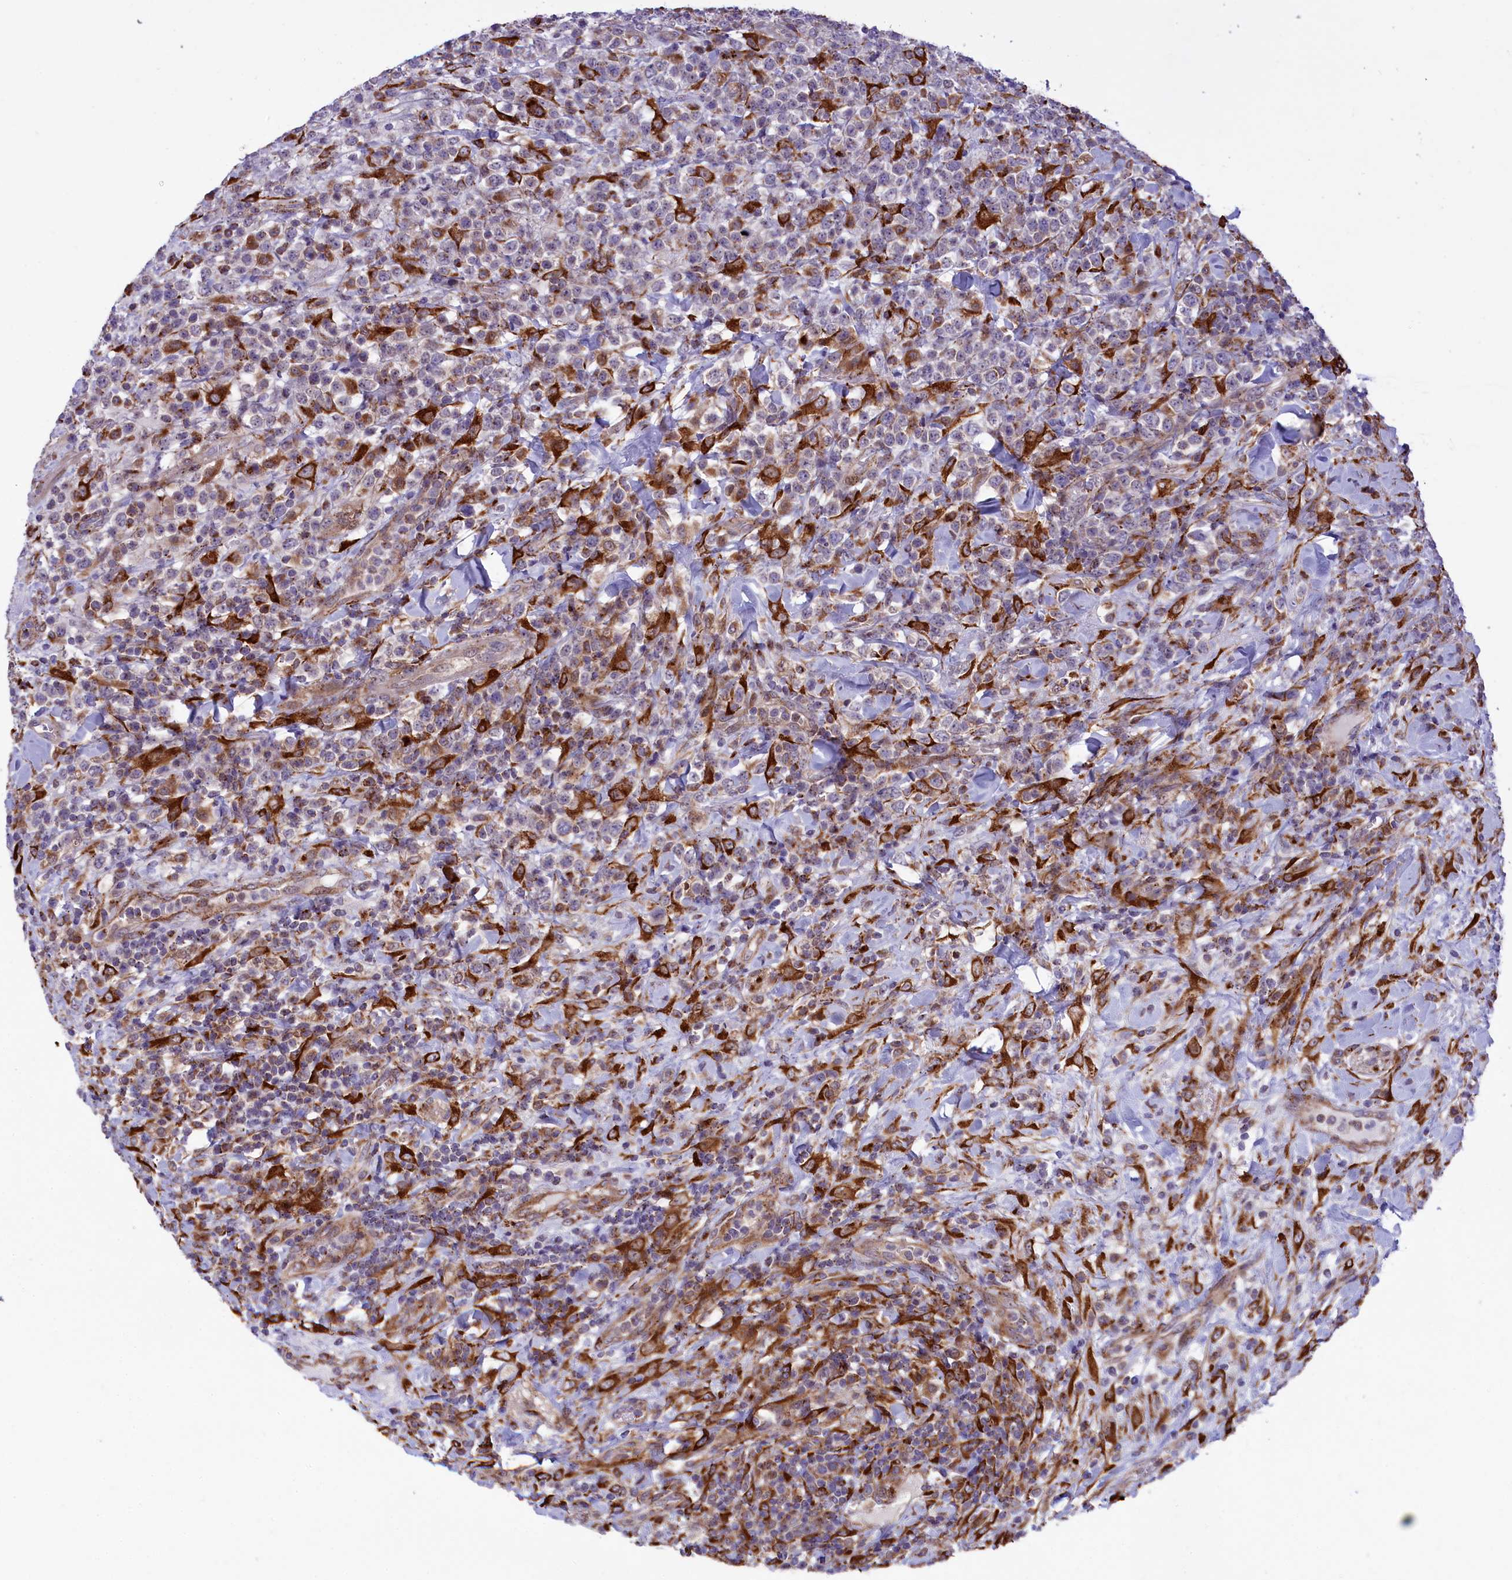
{"staining": {"intensity": "strong", "quantity": "<25%", "location": "cytoplasmic/membranous"}, "tissue": "lymphoma", "cell_type": "Tumor cells", "image_type": "cancer", "snomed": [{"axis": "morphology", "description": "Malignant lymphoma, non-Hodgkin's type, High grade"}, {"axis": "topography", "description": "Colon"}], "caption": "Human high-grade malignant lymphoma, non-Hodgkin's type stained with a protein marker displays strong staining in tumor cells.", "gene": "MAN2B1", "patient": {"sex": "female", "age": 53}}